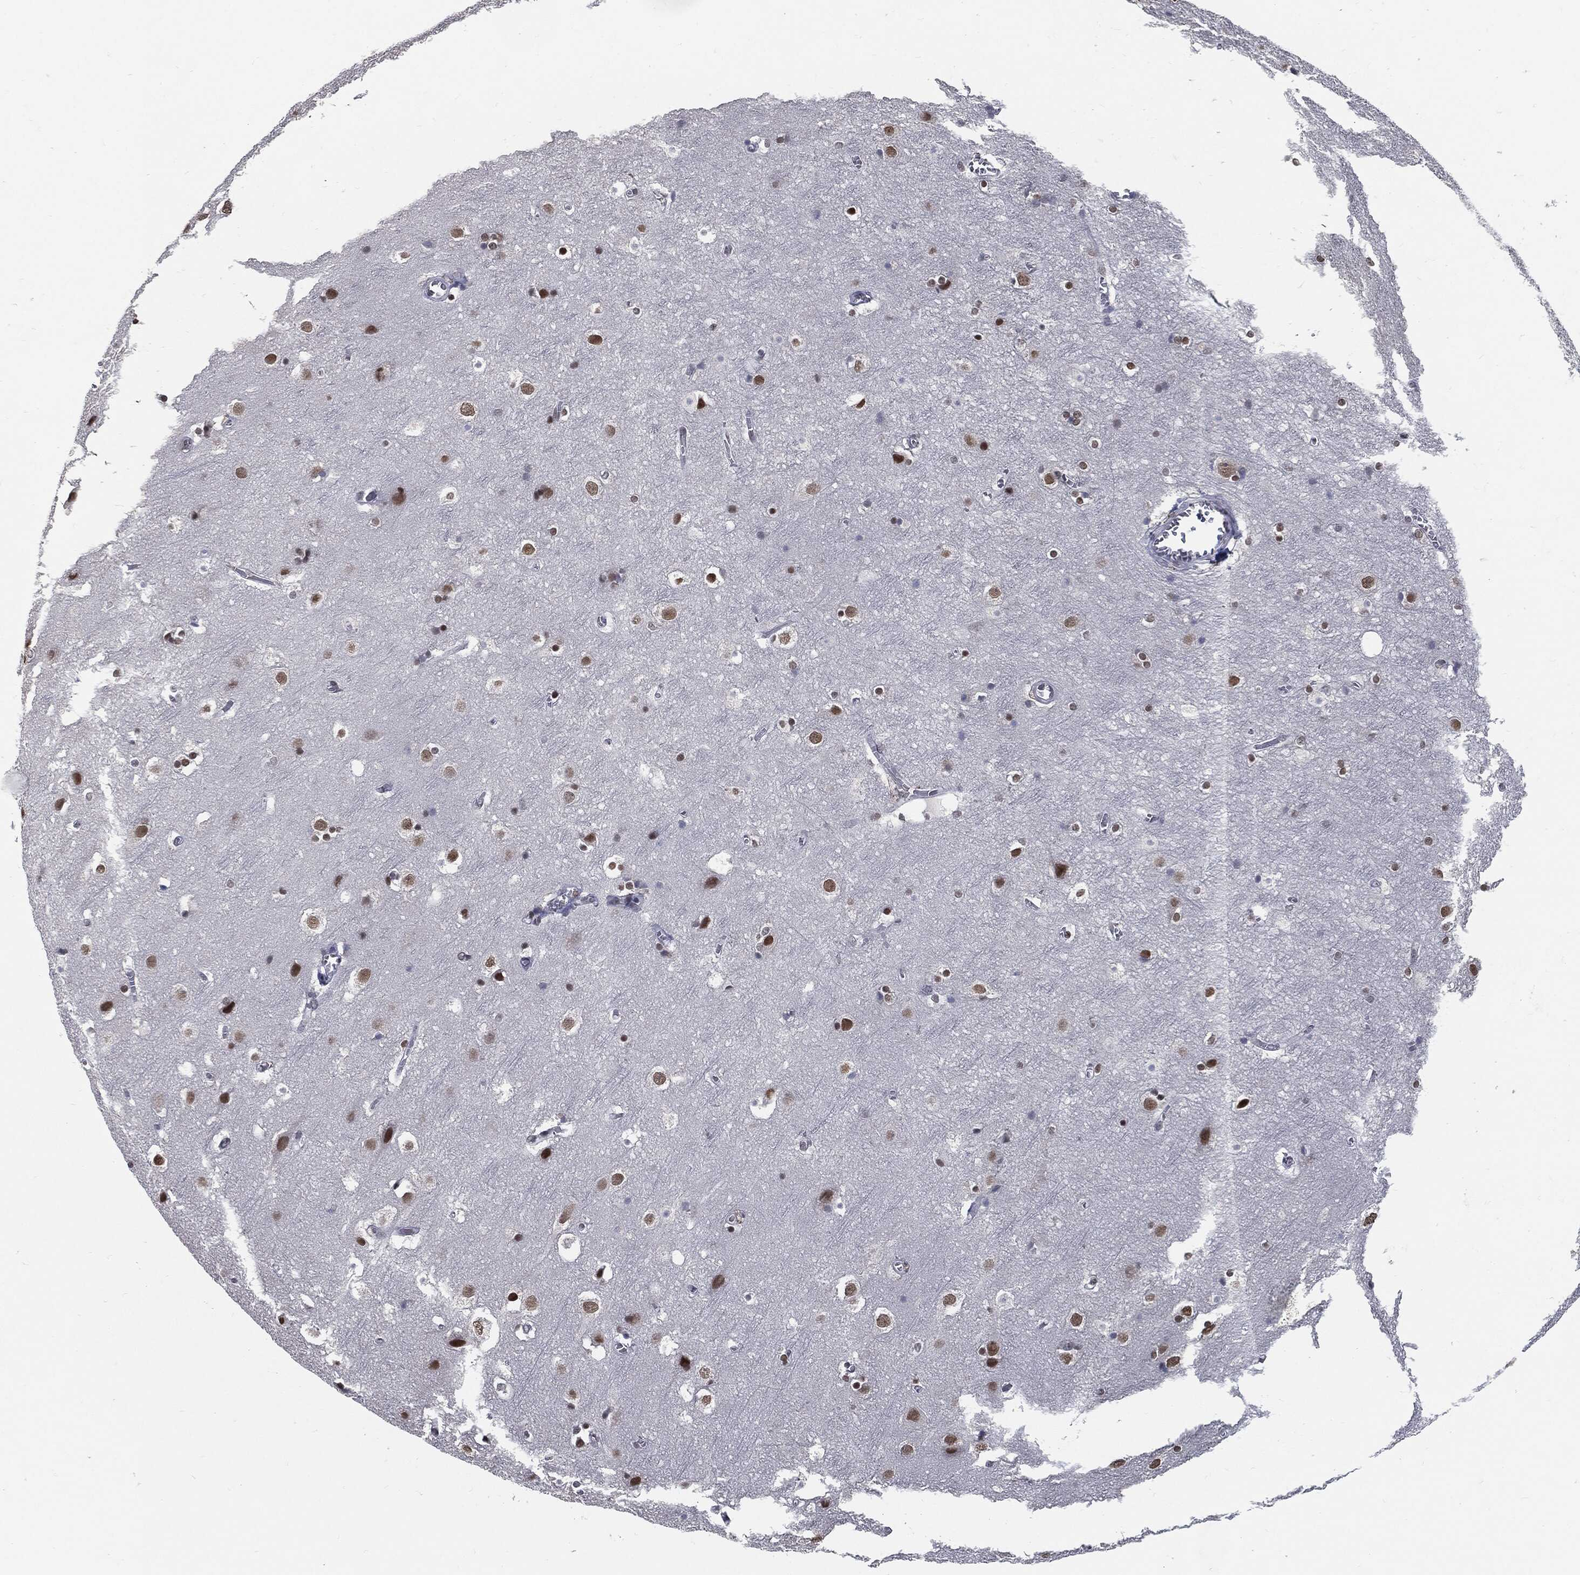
{"staining": {"intensity": "negative", "quantity": "none", "location": "none"}, "tissue": "cerebral cortex", "cell_type": "Endothelial cells", "image_type": "normal", "snomed": [{"axis": "morphology", "description": "Normal tissue, NOS"}, {"axis": "topography", "description": "Cerebral cortex"}], "caption": "Cerebral cortex was stained to show a protein in brown. There is no significant staining in endothelial cells. (Immunohistochemistry (ihc), brightfield microscopy, high magnification).", "gene": "ANXA1", "patient": {"sex": "male", "age": 59}}